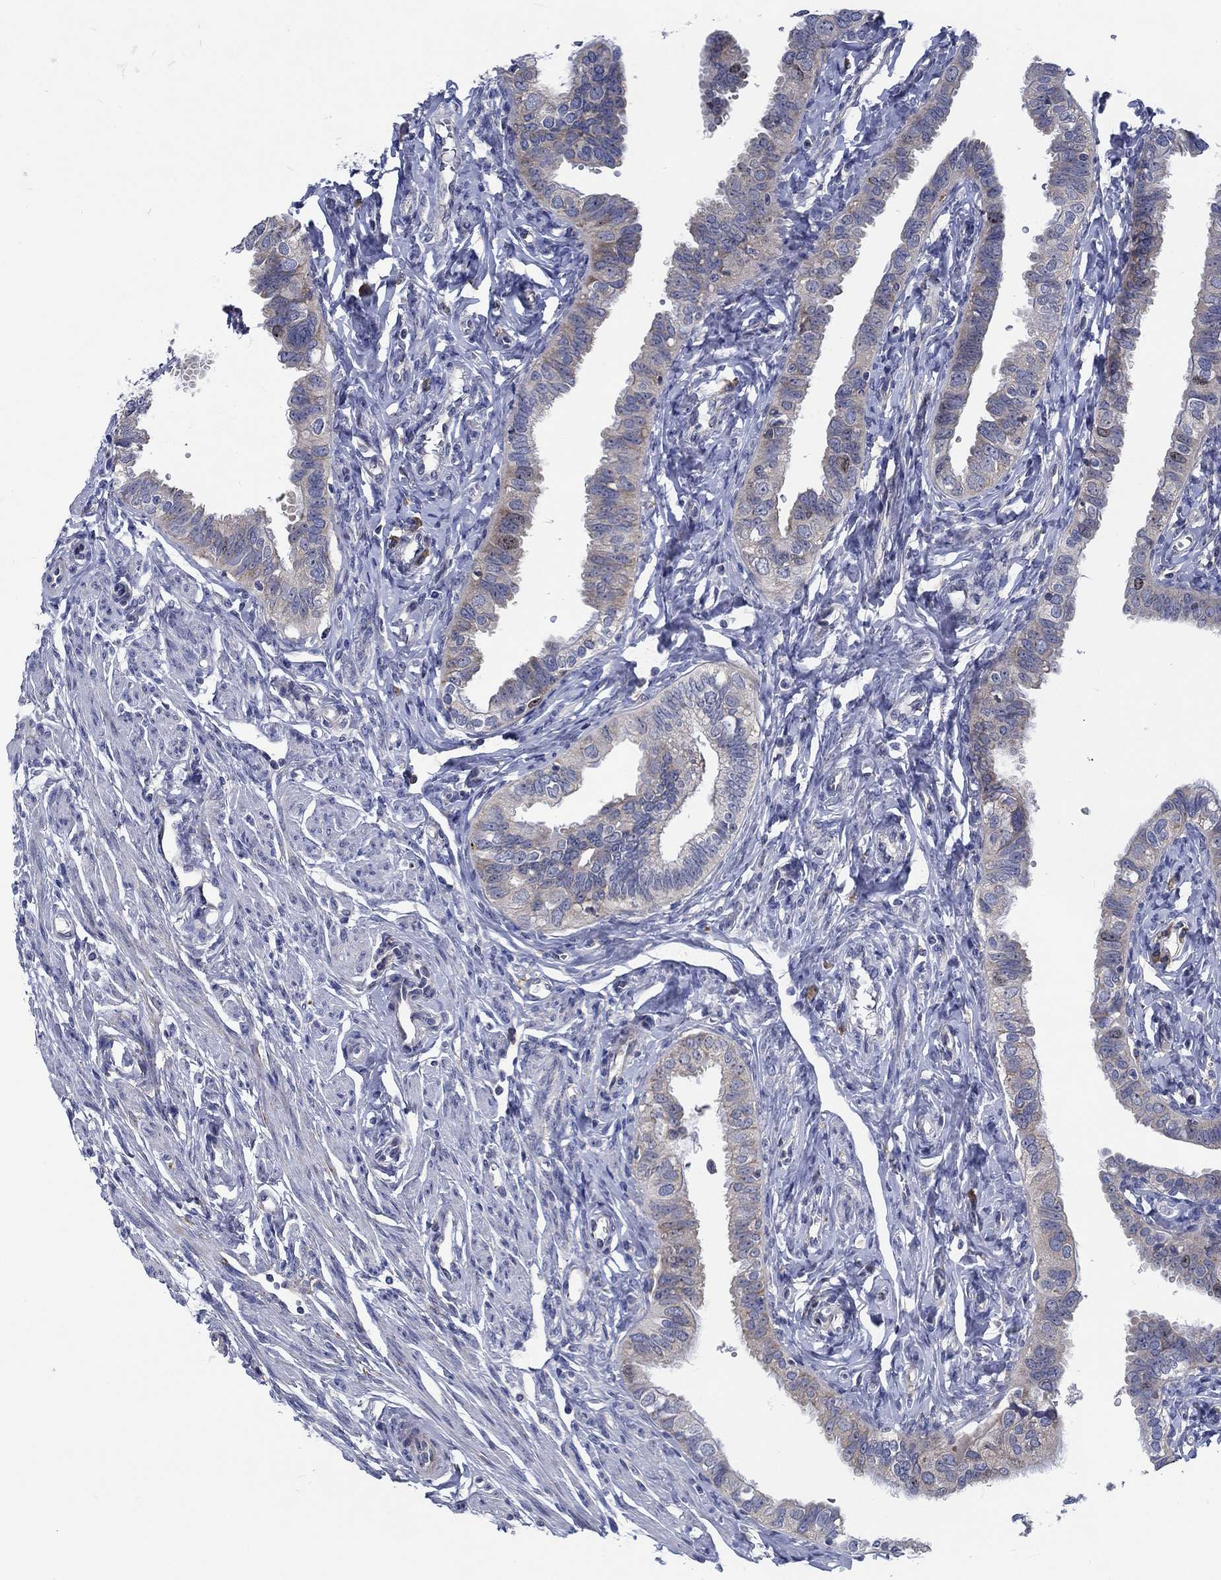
{"staining": {"intensity": "negative", "quantity": "none", "location": "none"}, "tissue": "fallopian tube", "cell_type": "Glandular cells", "image_type": "normal", "snomed": [{"axis": "morphology", "description": "Normal tissue, NOS"}, {"axis": "topography", "description": "Fallopian tube"}], "caption": "High magnification brightfield microscopy of unremarkable fallopian tube stained with DAB (3,3'-diaminobenzidine) (brown) and counterstained with hematoxylin (blue): glandular cells show no significant positivity. (Stains: DAB IHC with hematoxylin counter stain, Microscopy: brightfield microscopy at high magnification).", "gene": "MMP24", "patient": {"sex": "female", "age": 54}}